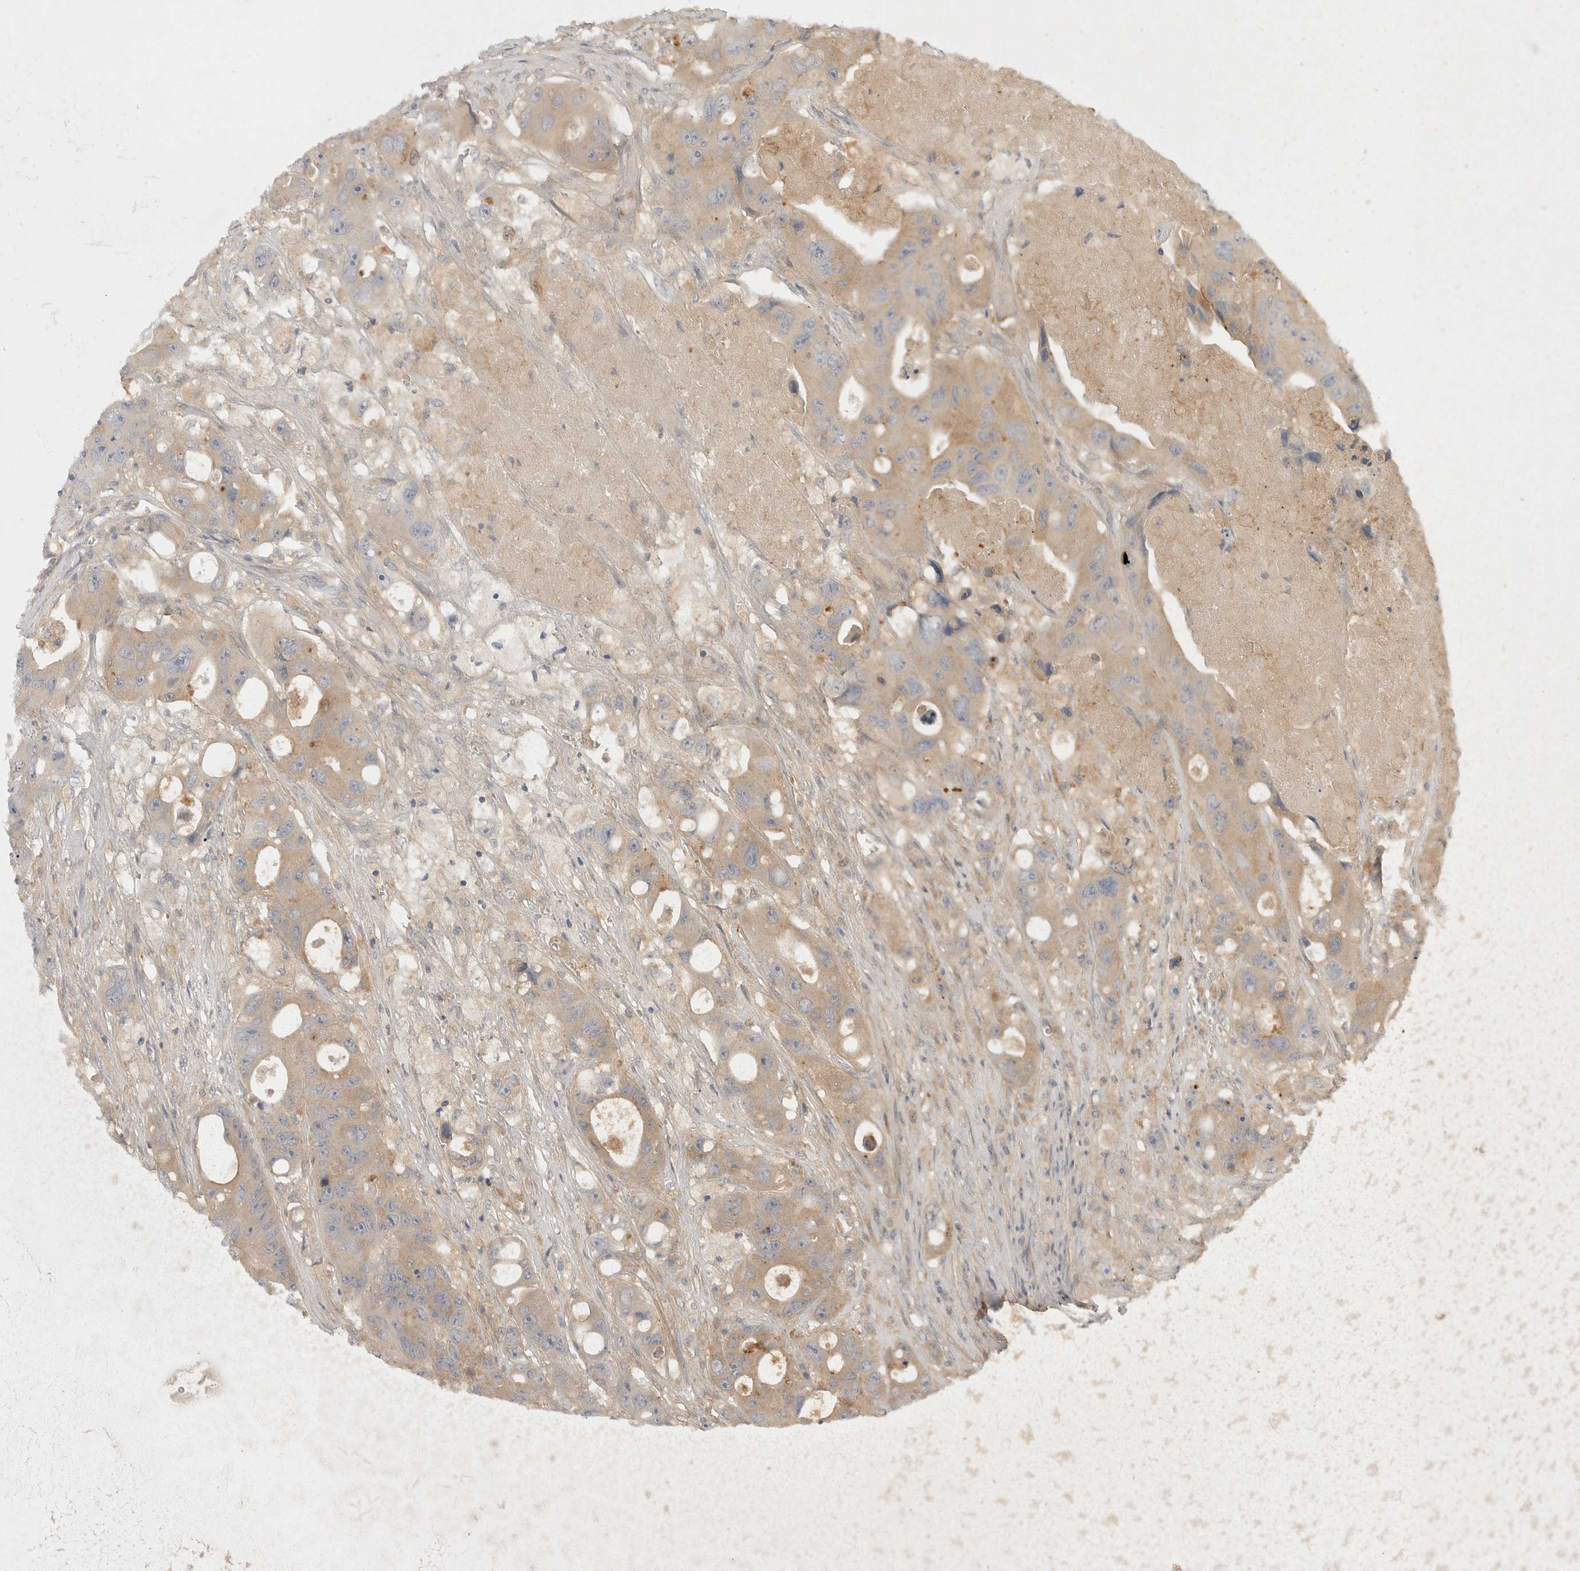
{"staining": {"intensity": "weak", "quantity": "<25%", "location": "cytoplasmic/membranous"}, "tissue": "colorectal cancer", "cell_type": "Tumor cells", "image_type": "cancer", "snomed": [{"axis": "morphology", "description": "Adenocarcinoma, NOS"}, {"axis": "topography", "description": "Colon"}], "caption": "IHC of human colorectal cancer (adenocarcinoma) demonstrates no positivity in tumor cells.", "gene": "TOM1L2", "patient": {"sex": "female", "age": 46}}